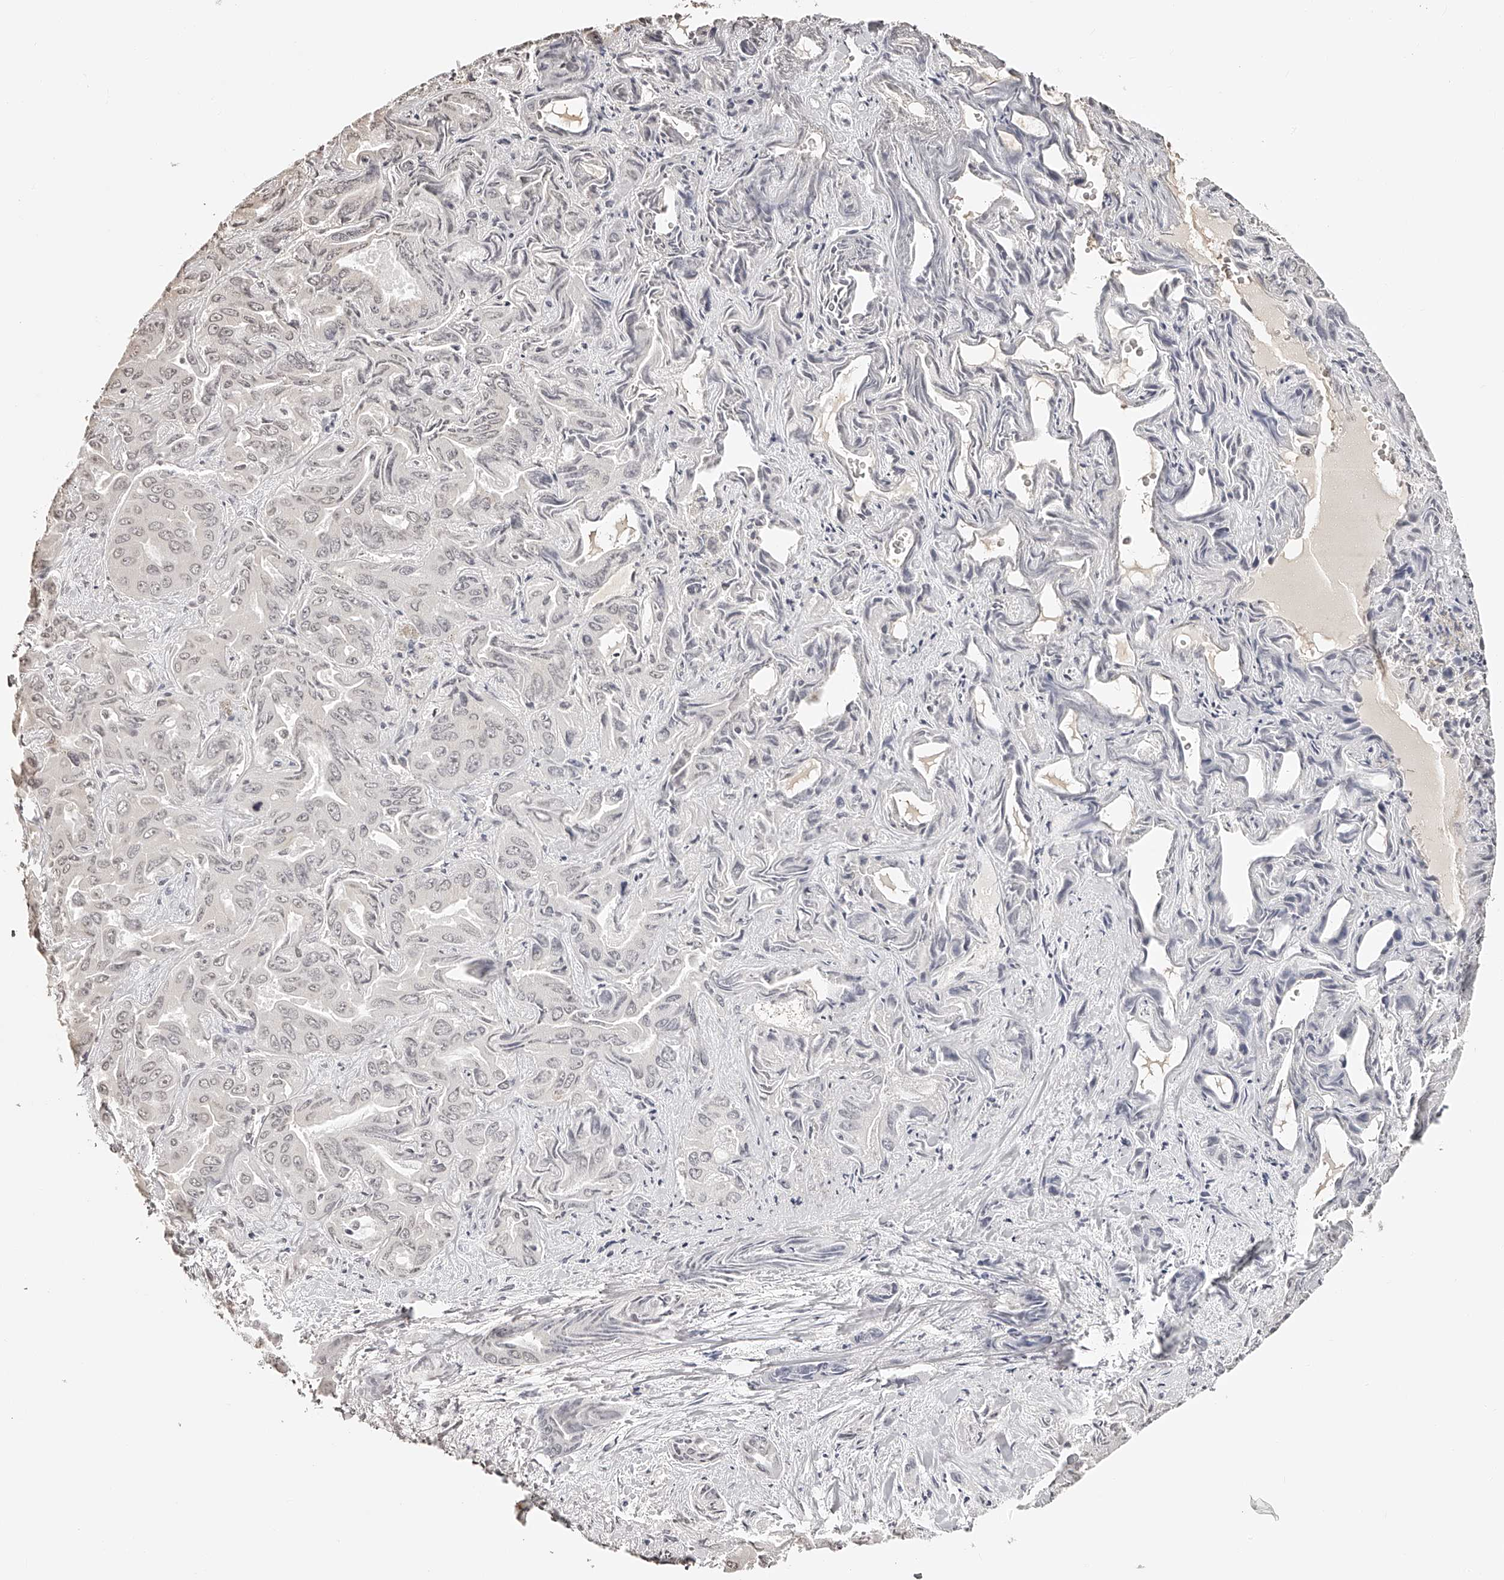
{"staining": {"intensity": "weak", "quantity": "<25%", "location": "nuclear"}, "tissue": "liver cancer", "cell_type": "Tumor cells", "image_type": "cancer", "snomed": [{"axis": "morphology", "description": "Cholangiocarcinoma"}, {"axis": "topography", "description": "Liver"}], "caption": "DAB immunohistochemical staining of human cholangiocarcinoma (liver) exhibits no significant staining in tumor cells. (DAB immunohistochemistry visualized using brightfield microscopy, high magnification).", "gene": "ZNF503", "patient": {"sex": "female", "age": 52}}